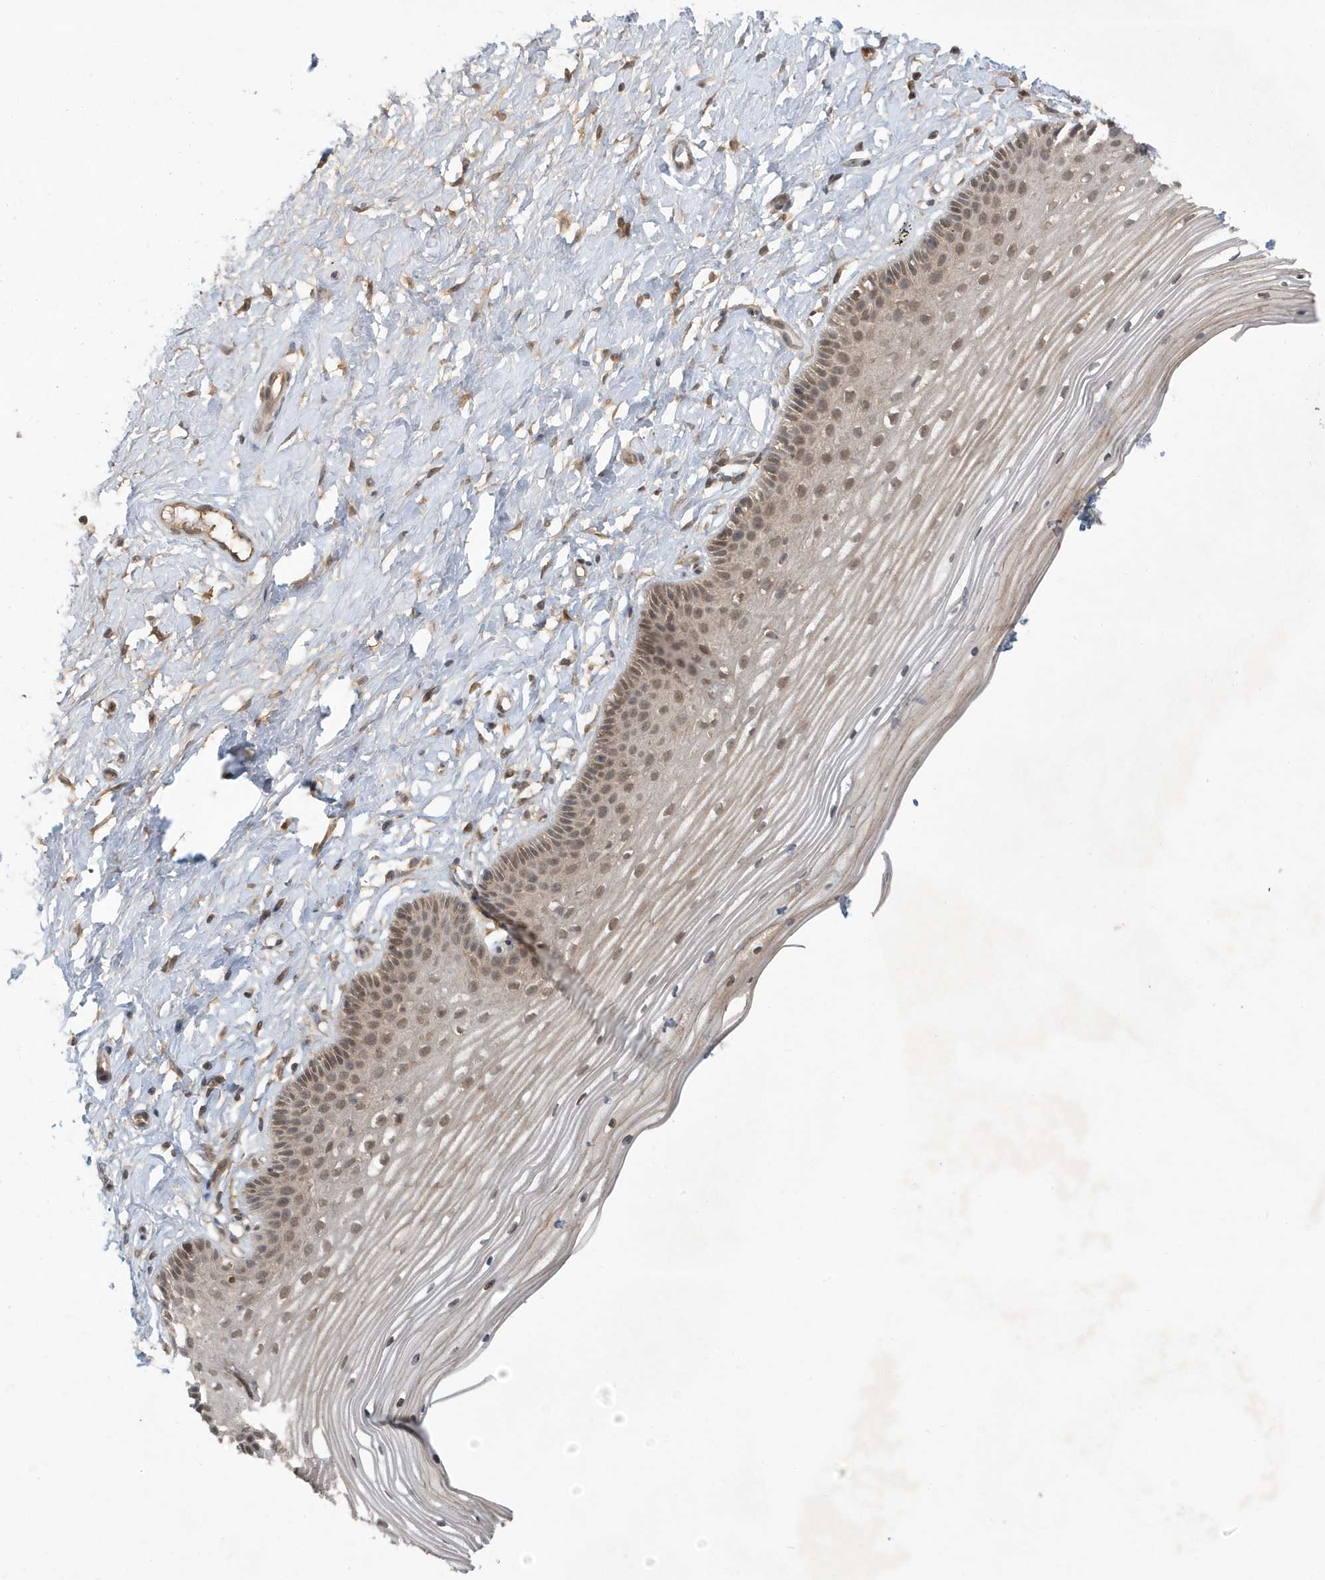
{"staining": {"intensity": "moderate", "quantity": ">75%", "location": "cytoplasmic/membranous,nuclear"}, "tissue": "vagina", "cell_type": "Squamous epithelial cells", "image_type": "normal", "snomed": [{"axis": "morphology", "description": "Normal tissue, NOS"}, {"axis": "topography", "description": "Vagina"}, {"axis": "topography", "description": "Cervix"}], "caption": "Immunohistochemical staining of unremarkable human vagina displays moderate cytoplasmic/membranous,nuclear protein positivity in approximately >75% of squamous epithelial cells.", "gene": "ABCB9", "patient": {"sex": "female", "age": 40}}